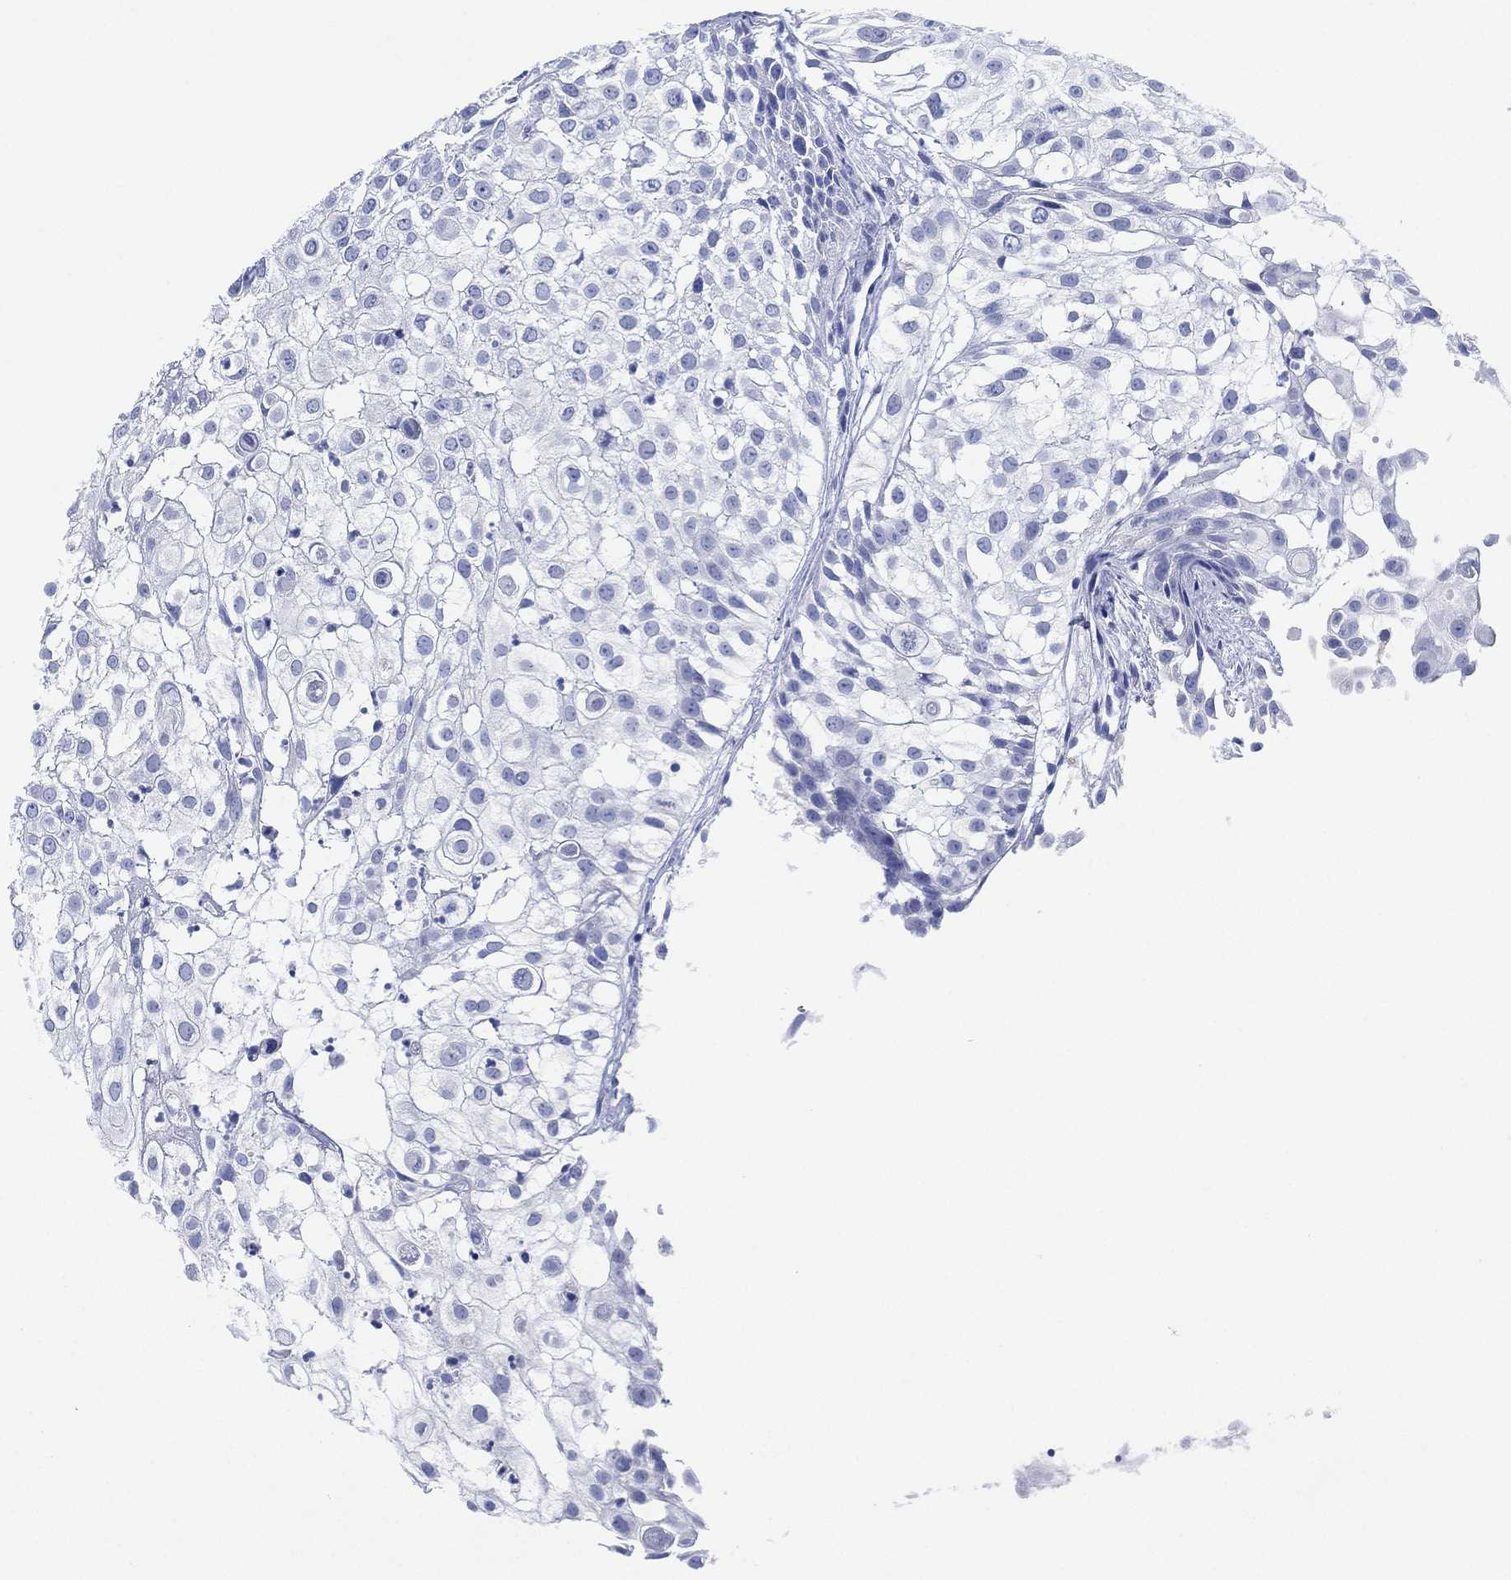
{"staining": {"intensity": "negative", "quantity": "none", "location": "none"}, "tissue": "urothelial cancer", "cell_type": "Tumor cells", "image_type": "cancer", "snomed": [{"axis": "morphology", "description": "Urothelial carcinoma, High grade"}, {"axis": "topography", "description": "Urinary bladder"}], "caption": "Immunohistochemical staining of urothelial cancer shows no significant positivity in tumor cells.", "gene": "SLC9C2", "patient": {"sex": "female", "age": 79}}